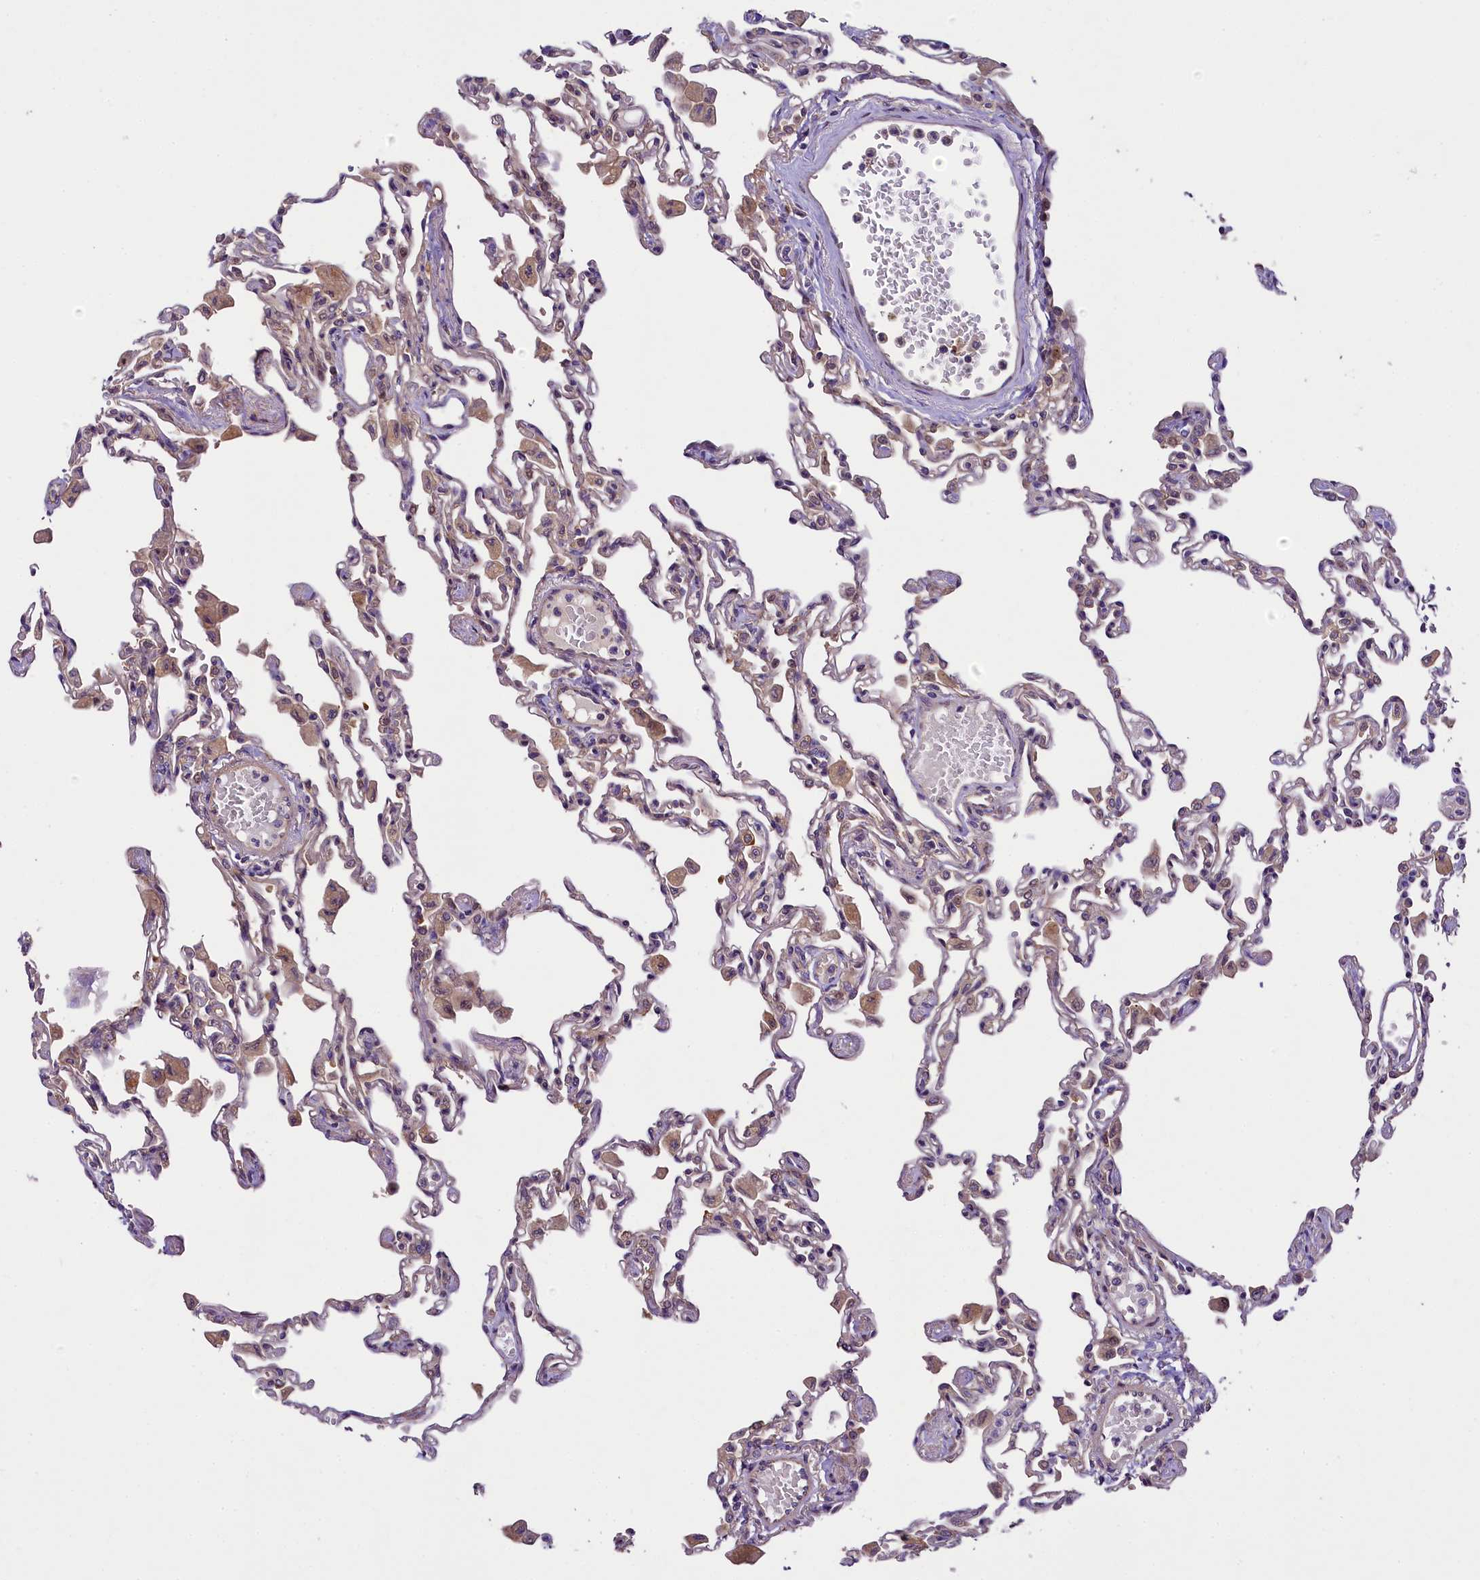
{"staining": {"intensity": "negative", "quantity": "none", "location": "none"}, "tissue": "lung", "cell_type": "Alveolar cells", "image_type": "normal", "snomed": [{"axis": "morphology", "description": "Normal tissue, NOS"}, {"axis": "topography", "description": "Bronchus"}, {"axis": "topography", "description": "Lung"}], "caption": "Immunohistochemistry (IHC) photomicrograph of benign lung stained for a protein (brown), which displays no staining in alveolar cells. (Brightfield microscopy of DAB (3,3'-diaminobenzidine) IHC at high magnification).", "gene": "UBXN6", "patient": {"sex": "female", "age": 49}}